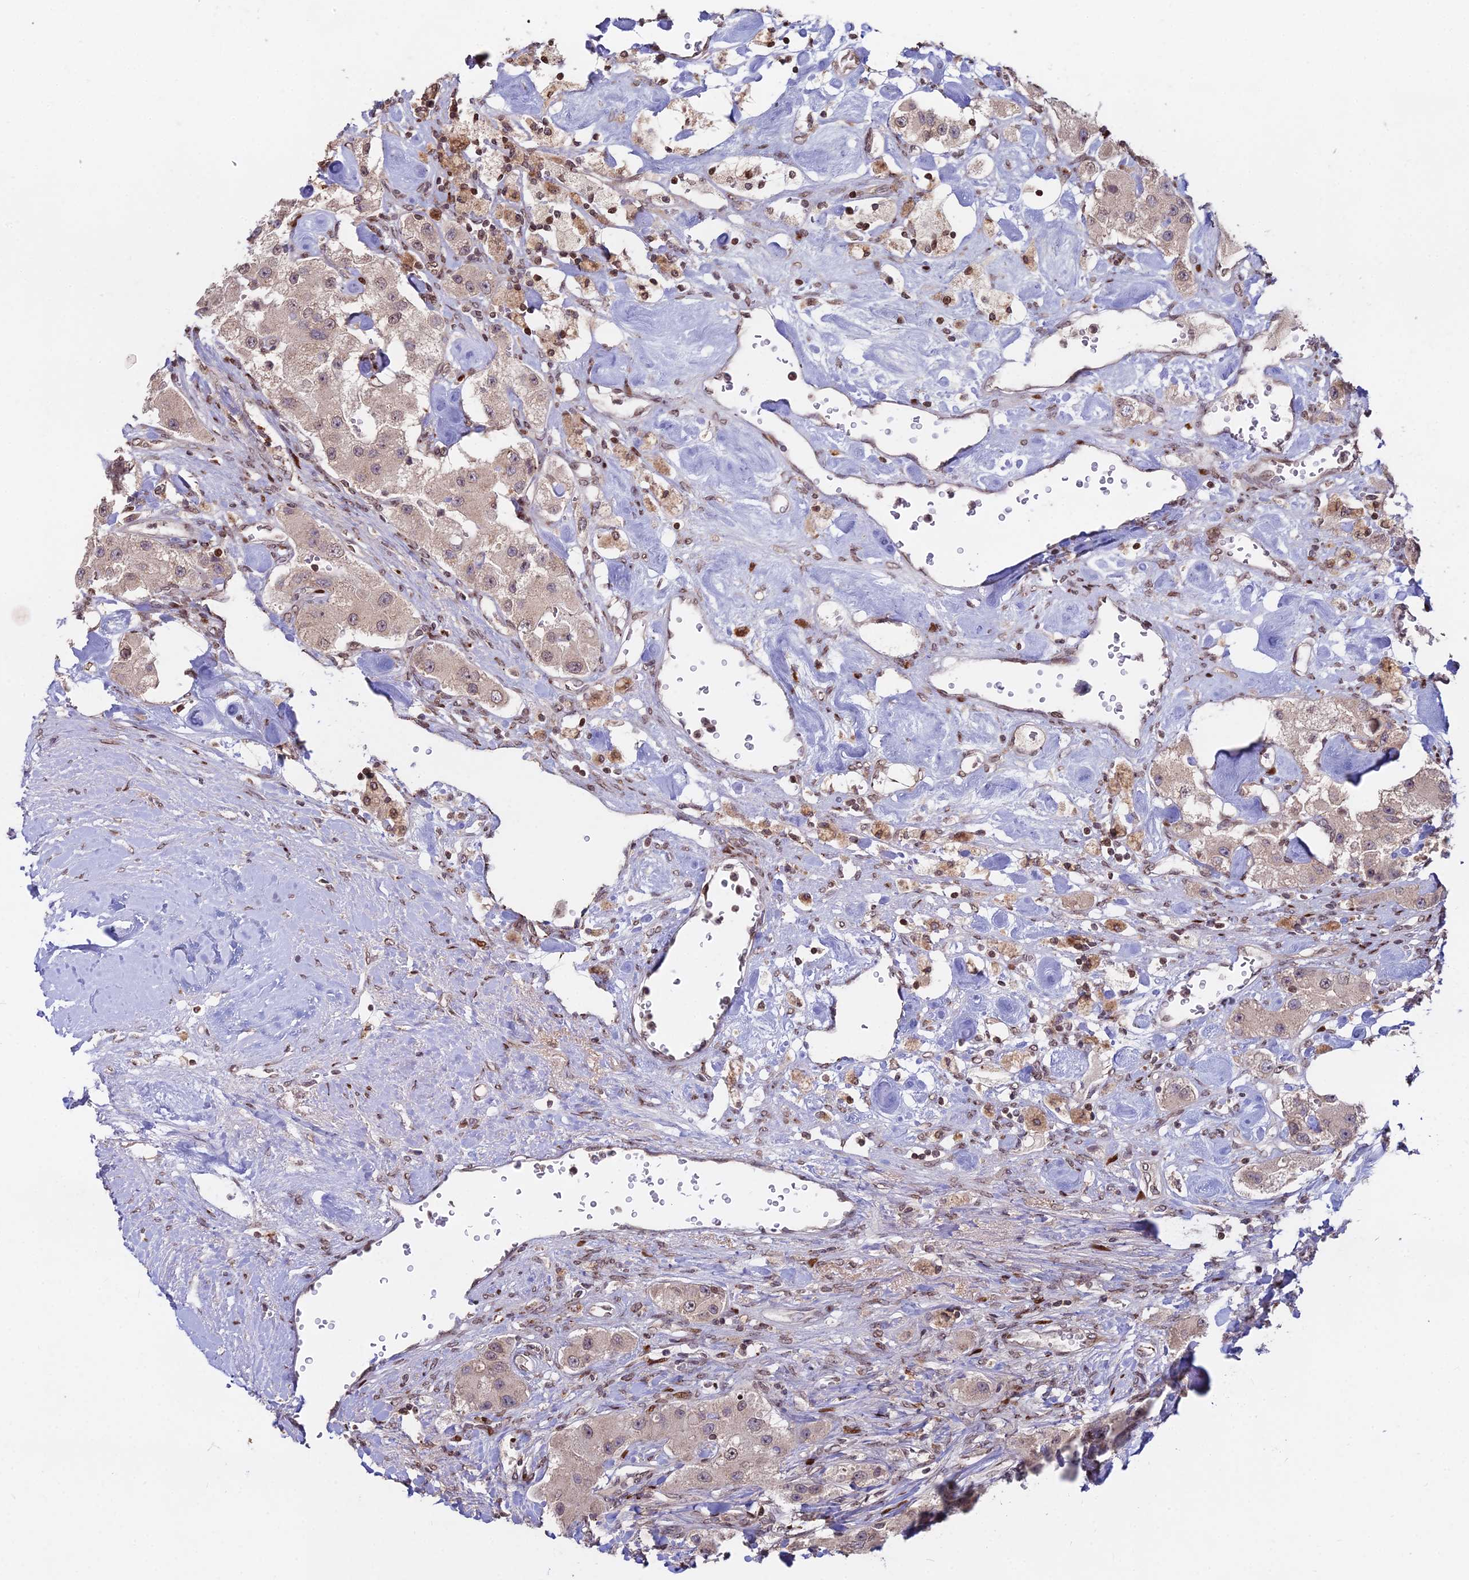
{"staining": {"intensity": "weak", "quantity": ">75%", "location": "cytoplasmic/membranous,nuclear"}, "tissue": "carcinoid", "cell_type": "Tumor cells", "image_type": "cancer", "snomed": [{"axis": "morphology", "description": "Carcinoid, malignant, NOS"}, {"axis": "topography", "description": "Pancreas"}], "caption": "High-power microscopy captured an immunohistochemistry micrograph of carcinoid, revealing weak cytoplasmic/membranous and nuclear staining in approximately >75% of tumor cells.", "gene": "RBMS2", "patient": {"sex": "male", "age": 41}}